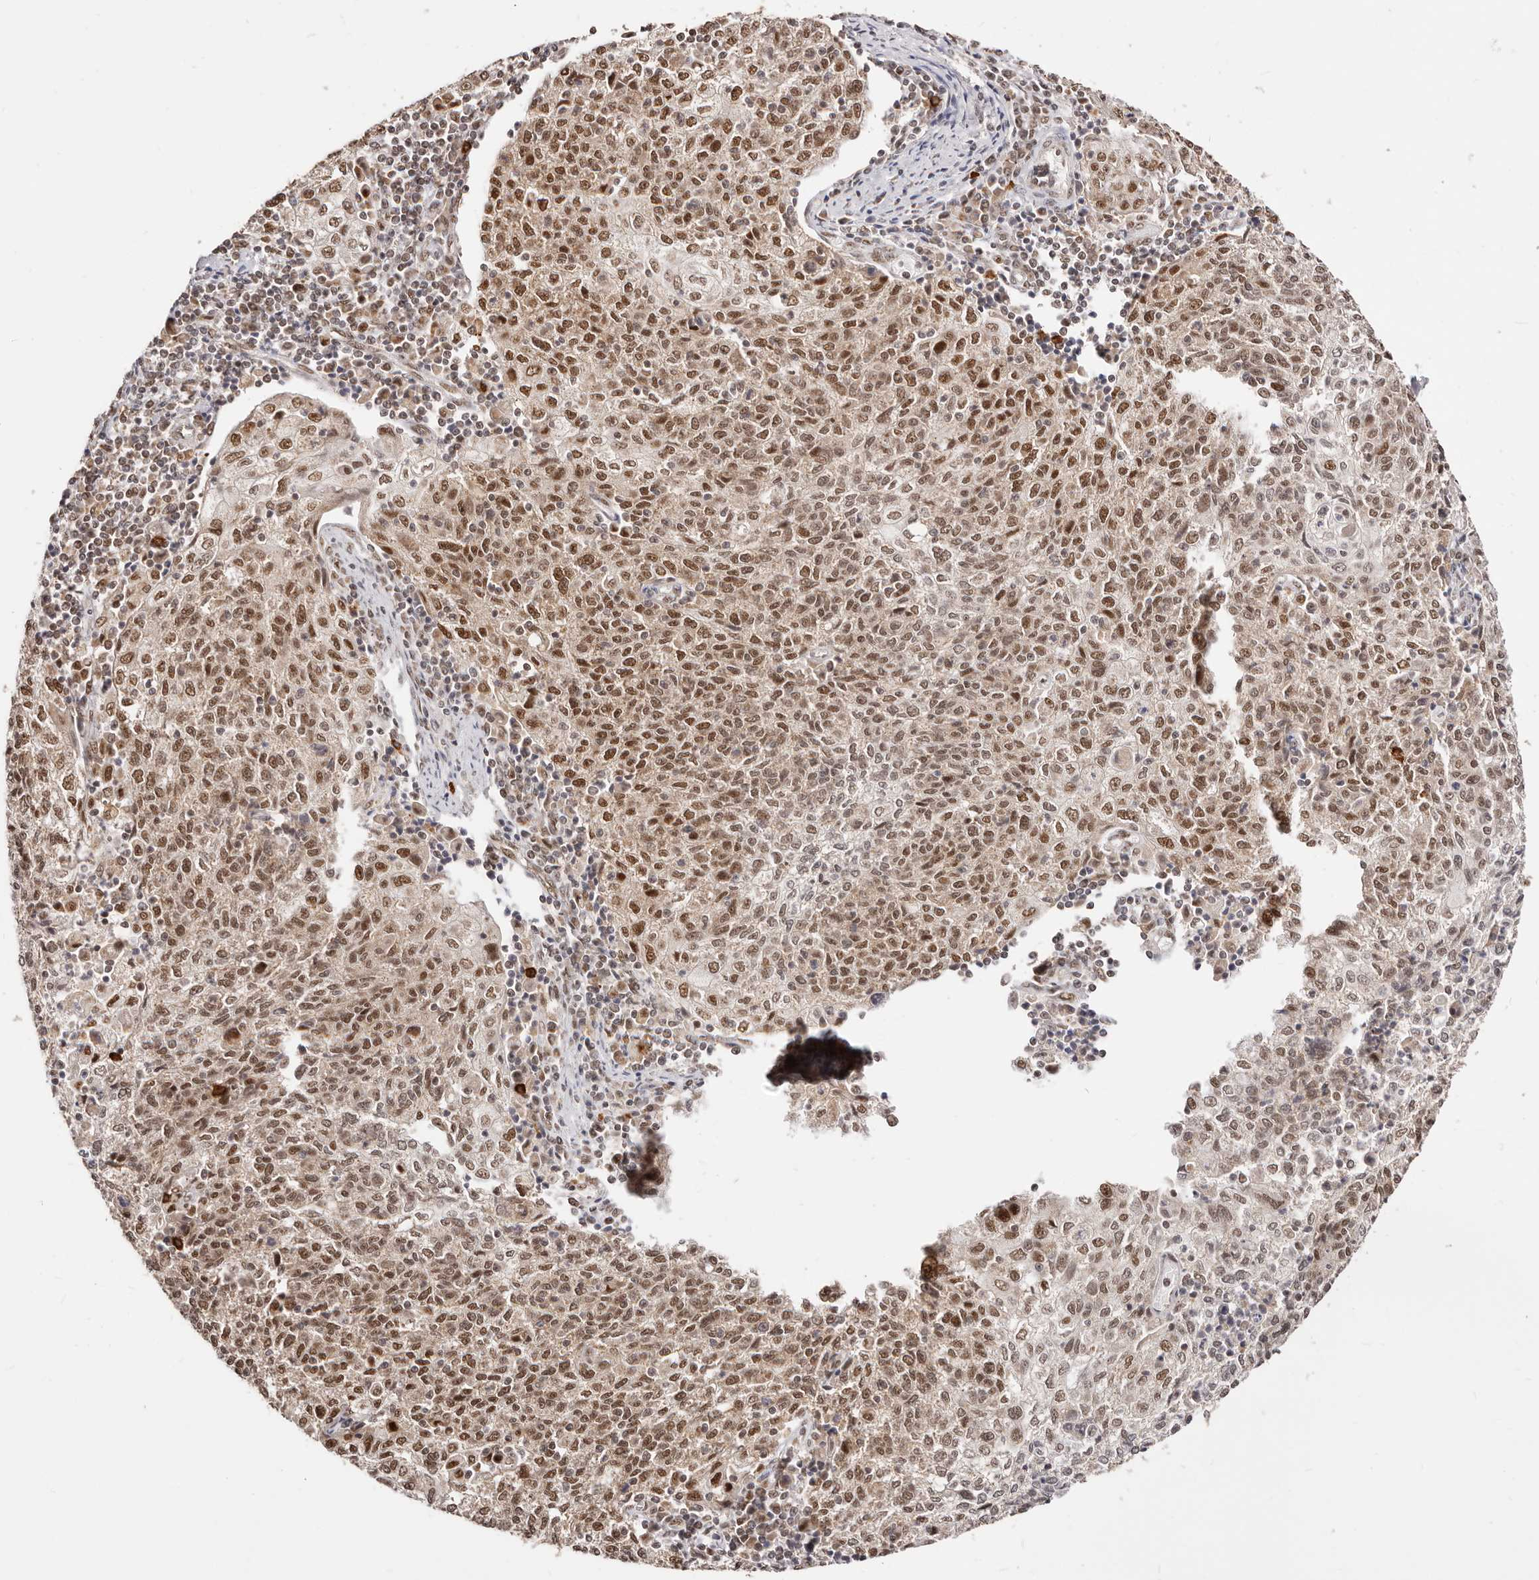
{"staining": {"intensity": "strong", "quantity": ">75%", "location": "cytoplasmic/membranous,nuclear"}, "tissue": "cervical cancer", "cell_type": "Tumor cells", "image_type": "cancer", "snomed": [{"axis": "morphology", "description": "Squamous cell carcinoma, NOS"}, {"axis": "topography", "description": "Cervix"}], "caption": "DAB (3,3'-diaminobenzidine) immunohistochemical staining of cervical cancer reveals strong cytoplasmic/membranous and nuclear protein staining in about >75% of tumor cells. (Brightfield microscopy of DAB IHC at high magnification).", "gene": "SEC14L1", "patient": {"sex": "female", "age": 48}}